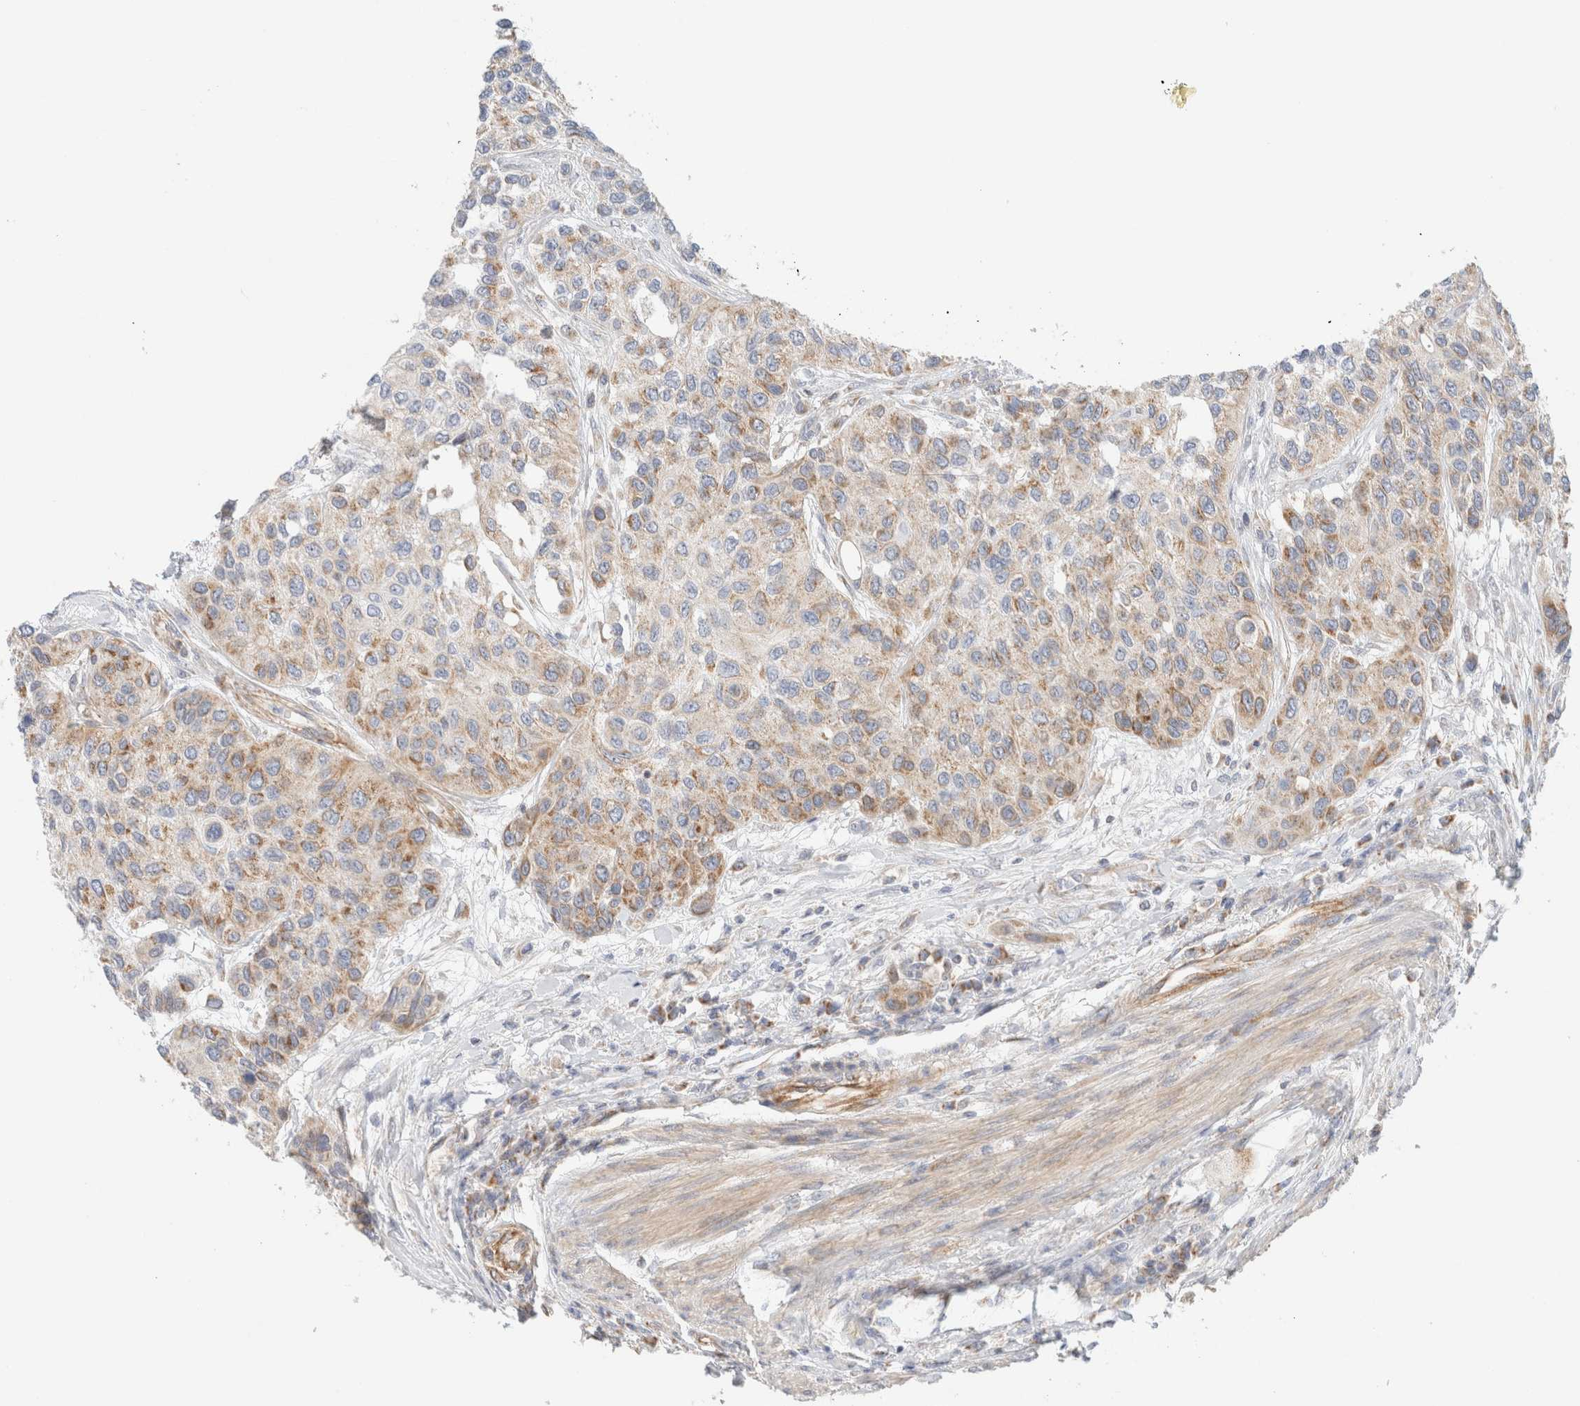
{"staining": {"intensity": "weak", "quantity": ">75%", "location": "cytoplasmic/membranous"}, "tissue": "urothelial cancer", "cell_type": "Tumor cells", "image_type": "cancer", "snomed": [{"axis": "morphology", "description": "Urothelial carcinoma, High grade"}, {"axis": "topography", "description": "Urinary bladder"}], "caption": "The immunohistochemical stain labels weak cytoplasmic/membranous expression in tumor cells of urothelial carcinoma (high-grade) tissue. The staining was performed using DAB (3,3'-diaminobenzidine), with brown indicating positive protein expression. Nuclei are stained blue with hematoxylin.", "gene": "MRM3", "patient": {"sex": "female", "age": 56}}